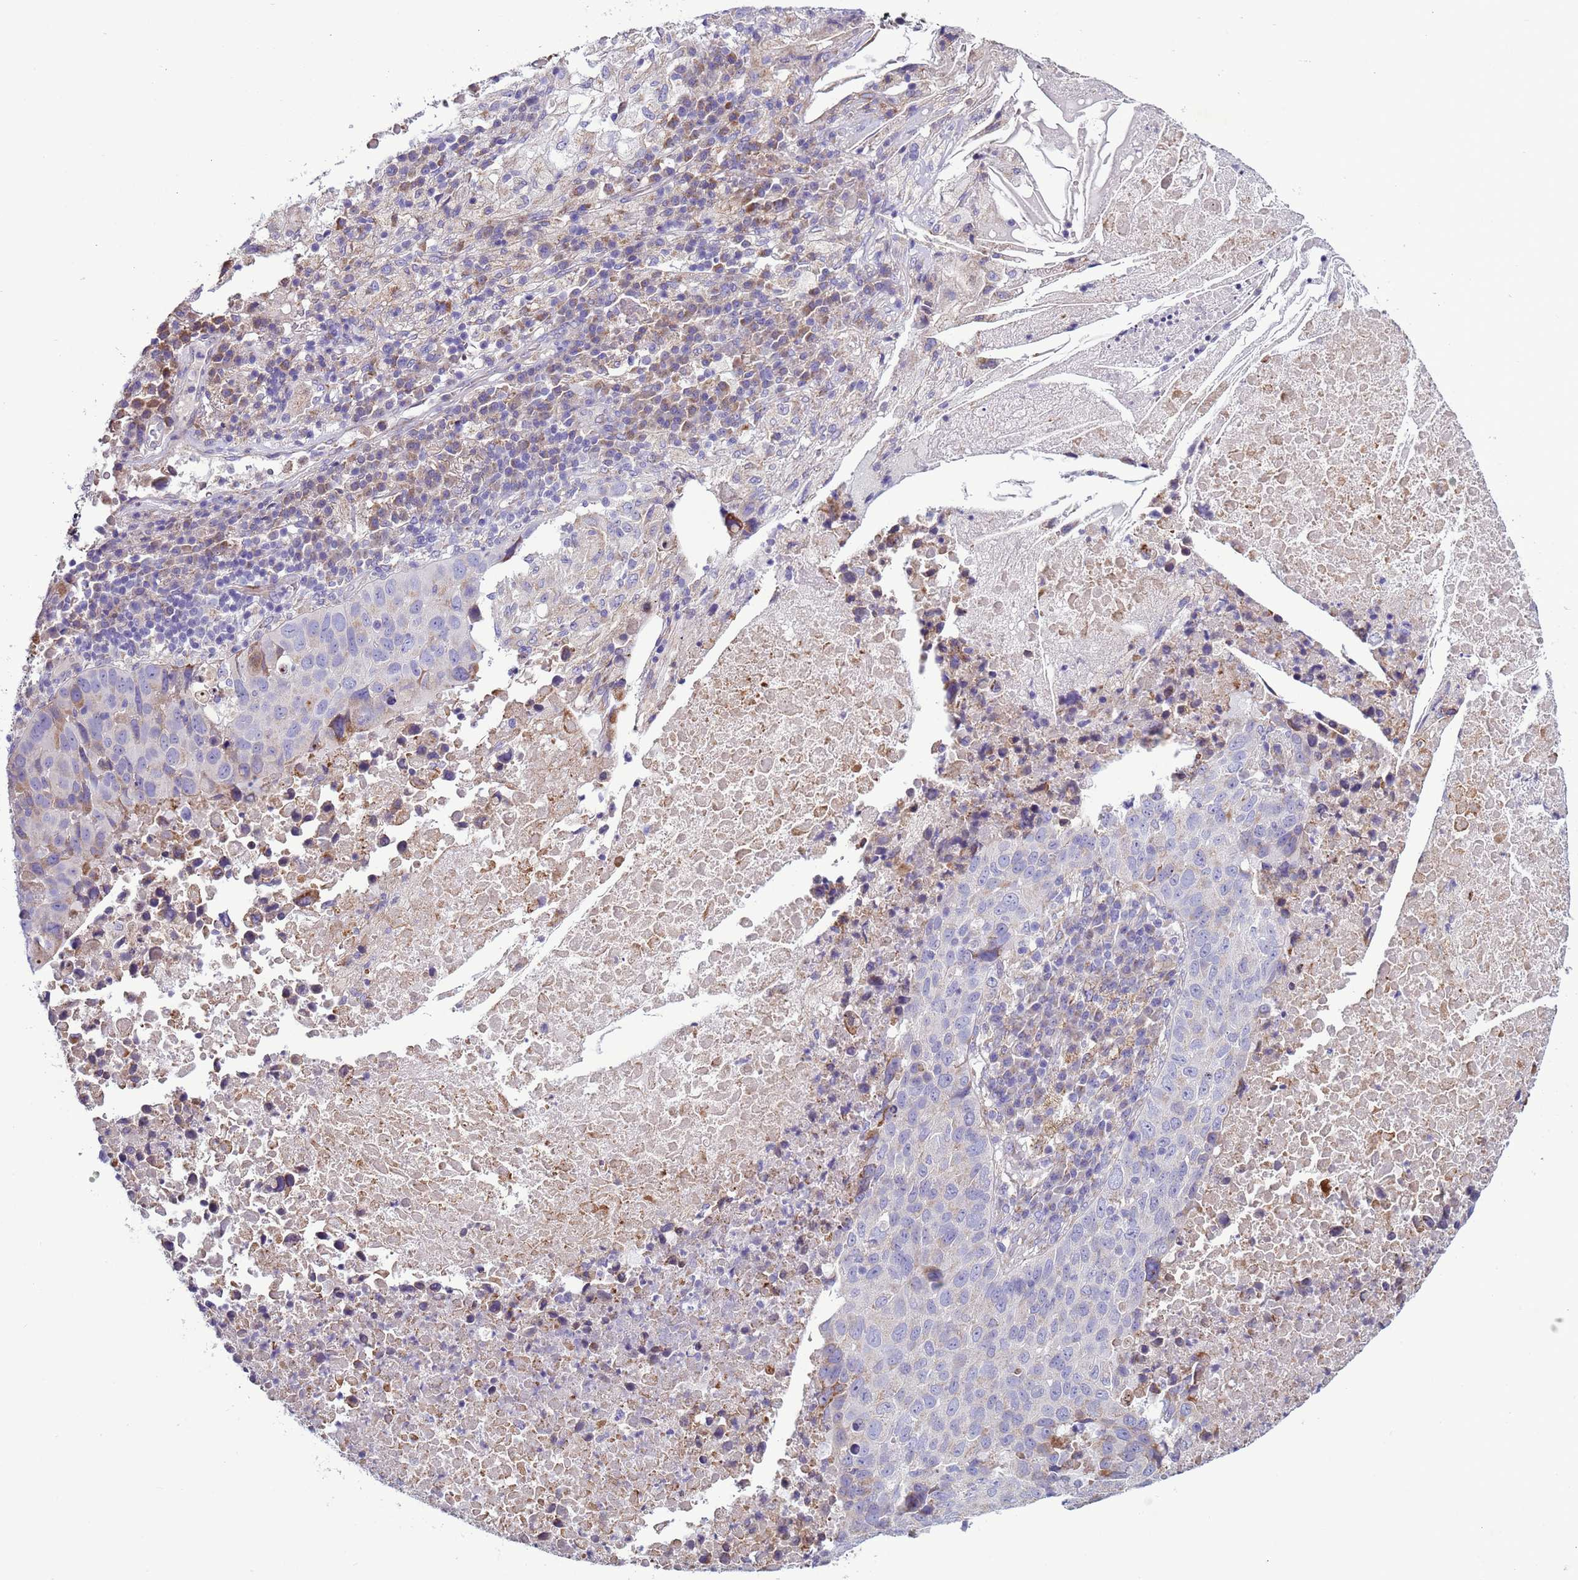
{"staining": {"intensity": "moderate", "quantity": "<25%", "location": "cytoplasmic/membranous"}, "tissue": "lung cancer", "cell_type": "Tumor cells", "image_type": "cancer", "snomed": [{"axis": "morphology", "description": "Squamous cell carcinoma, NOS"}, {"axis": "topography", "description": "Lung"}], "caption": "The micrograph shows immunohistochemical staining of squamous cell carcinoma (lung). There is moderate cytoplasmic/membranous expression is present in about <25% of tumor cells. Nuclei are stained in blue.", "gene": "ABHD17B", "patient": {"sex": "male", "age": 73}}